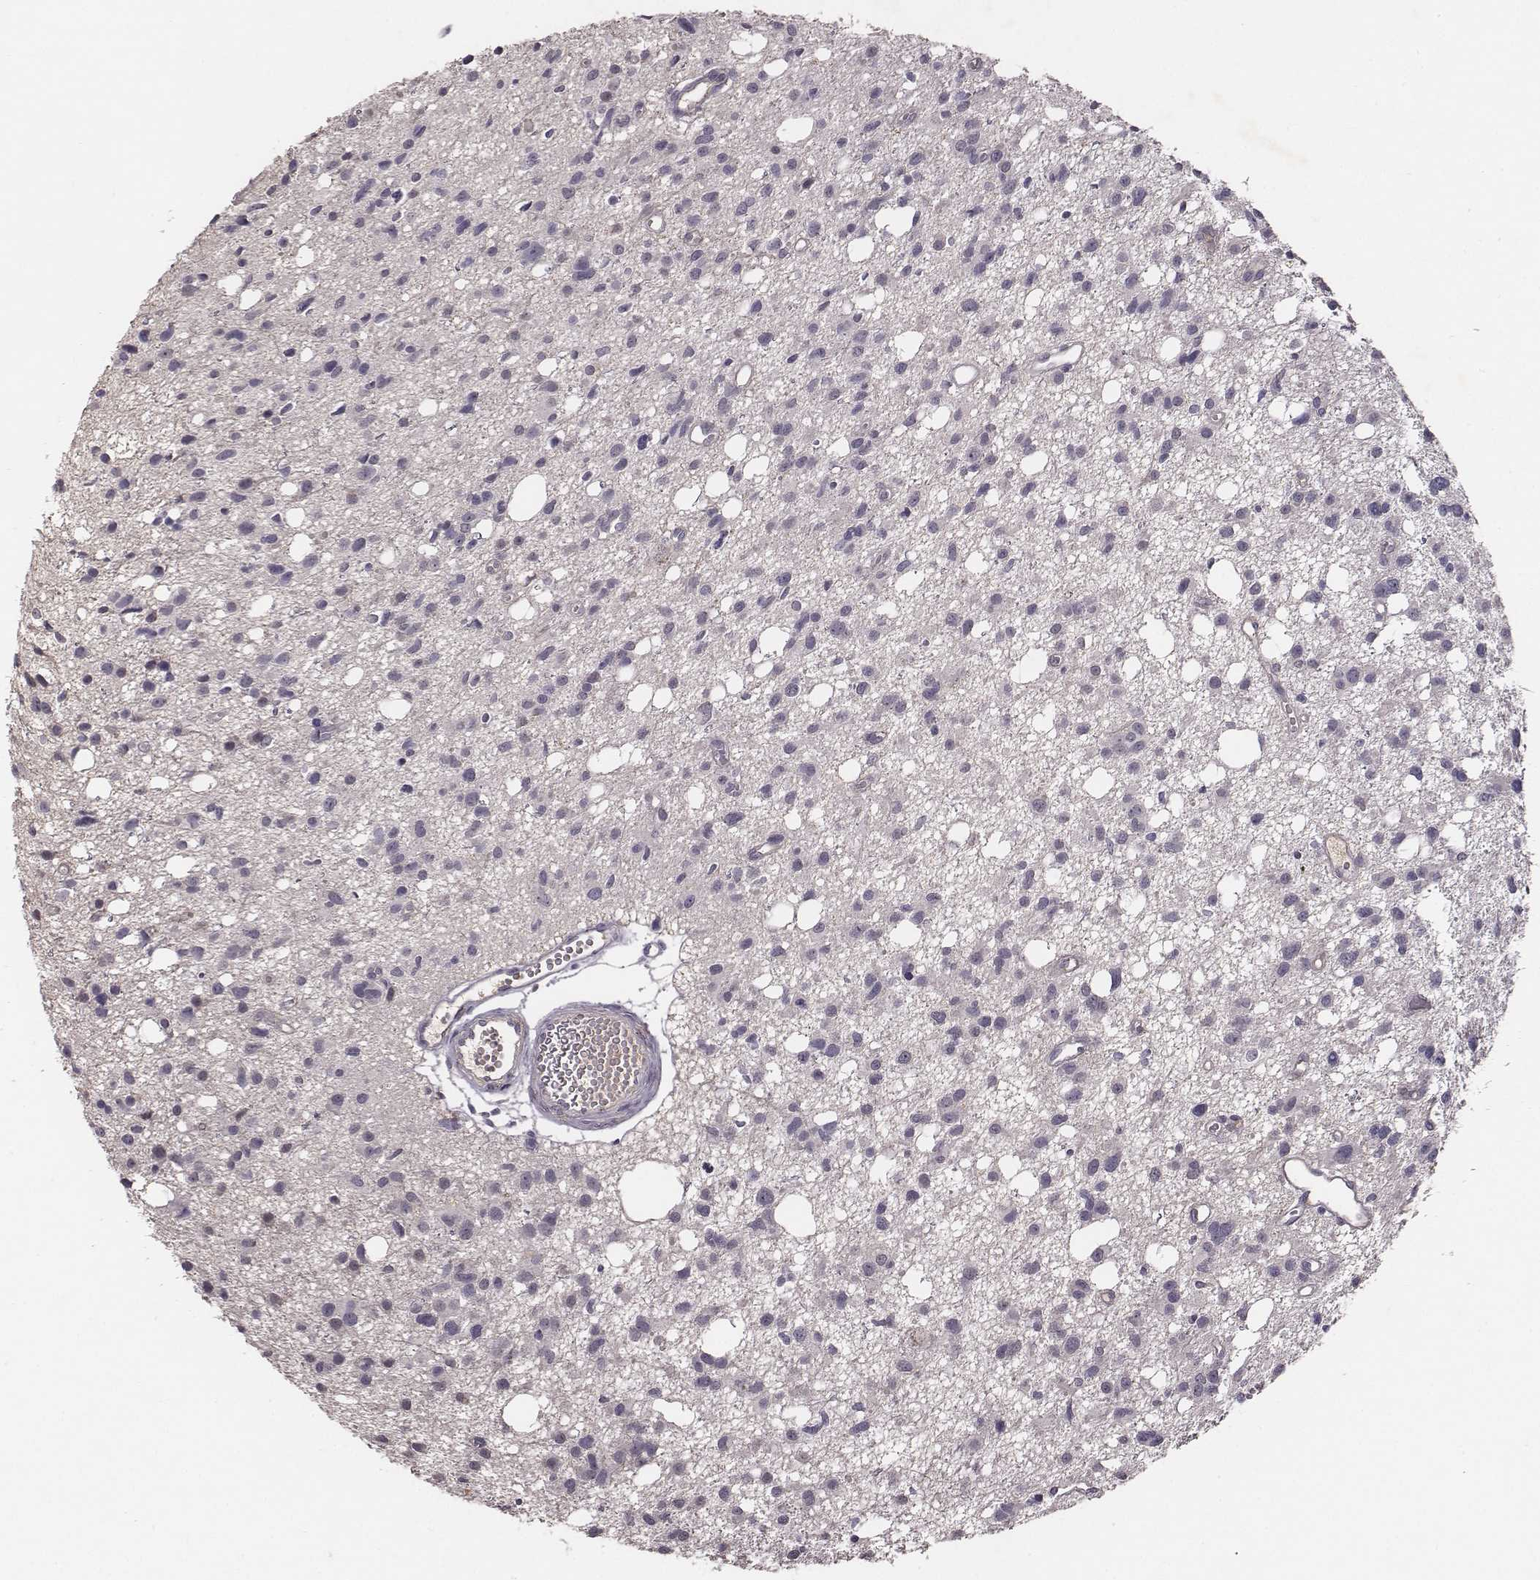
{"staining": {"intensity": "negative", "quantity": "none", "location": "none"}, "tissue": "glioma", "cell_type": "Tumor cells", "image_type": "cancer", "snomed": [{"axis": "morphology", "description": "Glioma, malignant, High grade"}, {"axis": "topography", "description": "Brain"}], "caption": "Immunohistochemistry (IHC) image of neoplastic tissue: glioma stained with DAB exhibits no significant protein expression in tumor cells.", "gene": "SLC22A6", "patient": {"sex": "male", "age": 23}}